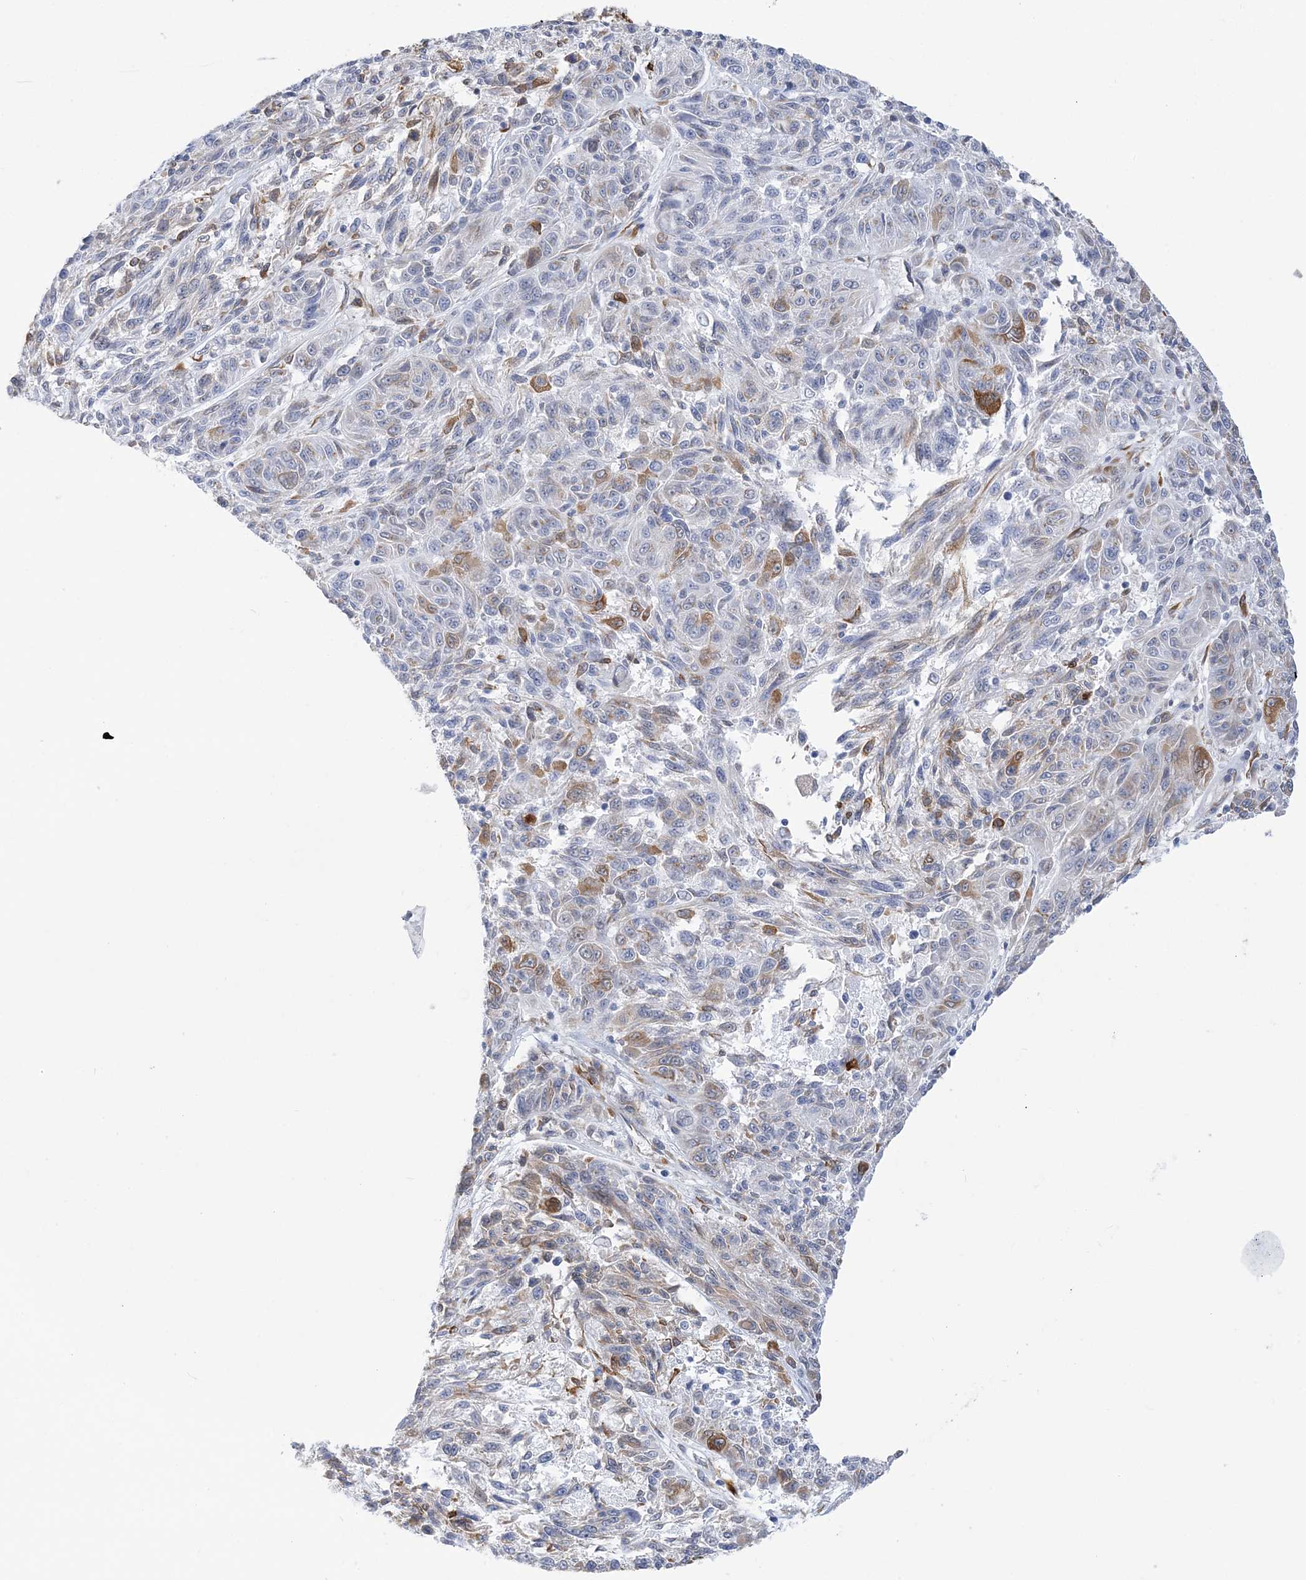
{"staining": {"intensity": "moderate", "quantity": "25%-75%", "location": "cytoplasmic/membranous"}, "tissue": "melanoma", "cell_type": "Tumor cells", "image_type": "cancer", "snomed": [{"axis": "morphology", "description": "Malignant melanoma, NOS"}, {"axis": "topography", "description": "Skin"}], "caption": "Melanoma stained with a brown dye reveals moderate cytoplasmic/membranous positive staining in approximately 25%-75% of tumor cells.", "gene": "PLEKHG4B", "patient": {"sex": "male", "age": 53}}